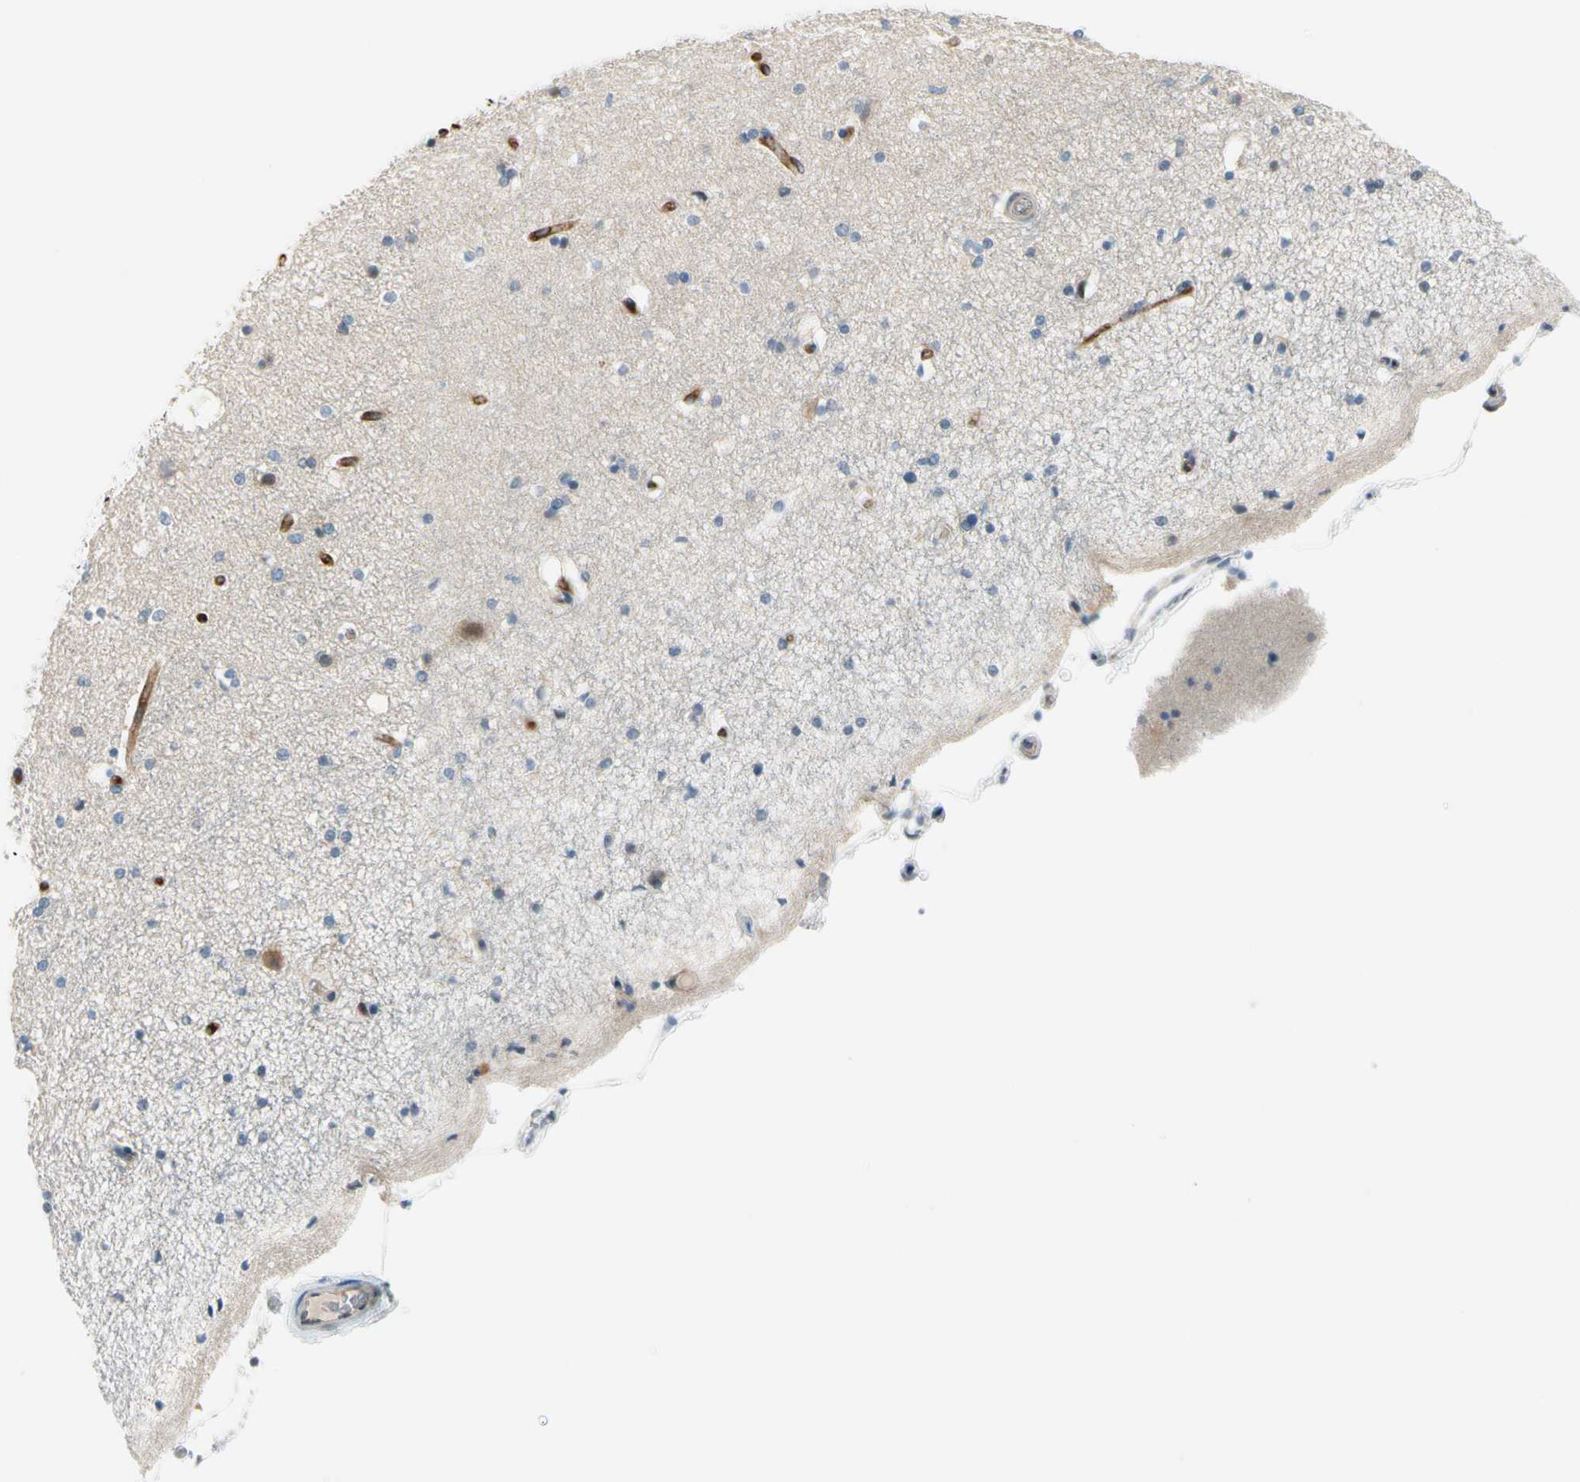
{"staining": {"intensity": "negative", "quantity": "none", "location": "none"}, "tissue": "hippocampus", "cell_type": "Glial cells", "image_type": "normal", "snomed": [{"axis": "morphology", "description": "Normal tissue, NOS"}, {"axis": "topography", "description": "Hippocampus"}], "caption": "IHC image of normal hippocampus: human hippocampus stained with DAB (3,3'-diaminobenzidine) exhibits no significant protein positivity in glial cells. (DAB (3,3'-diaminobenzidine) immunohistochemistry (IHC), high magnification).", "gene": "CFAP36", "patient": {"sex": "female", "age": 54}}